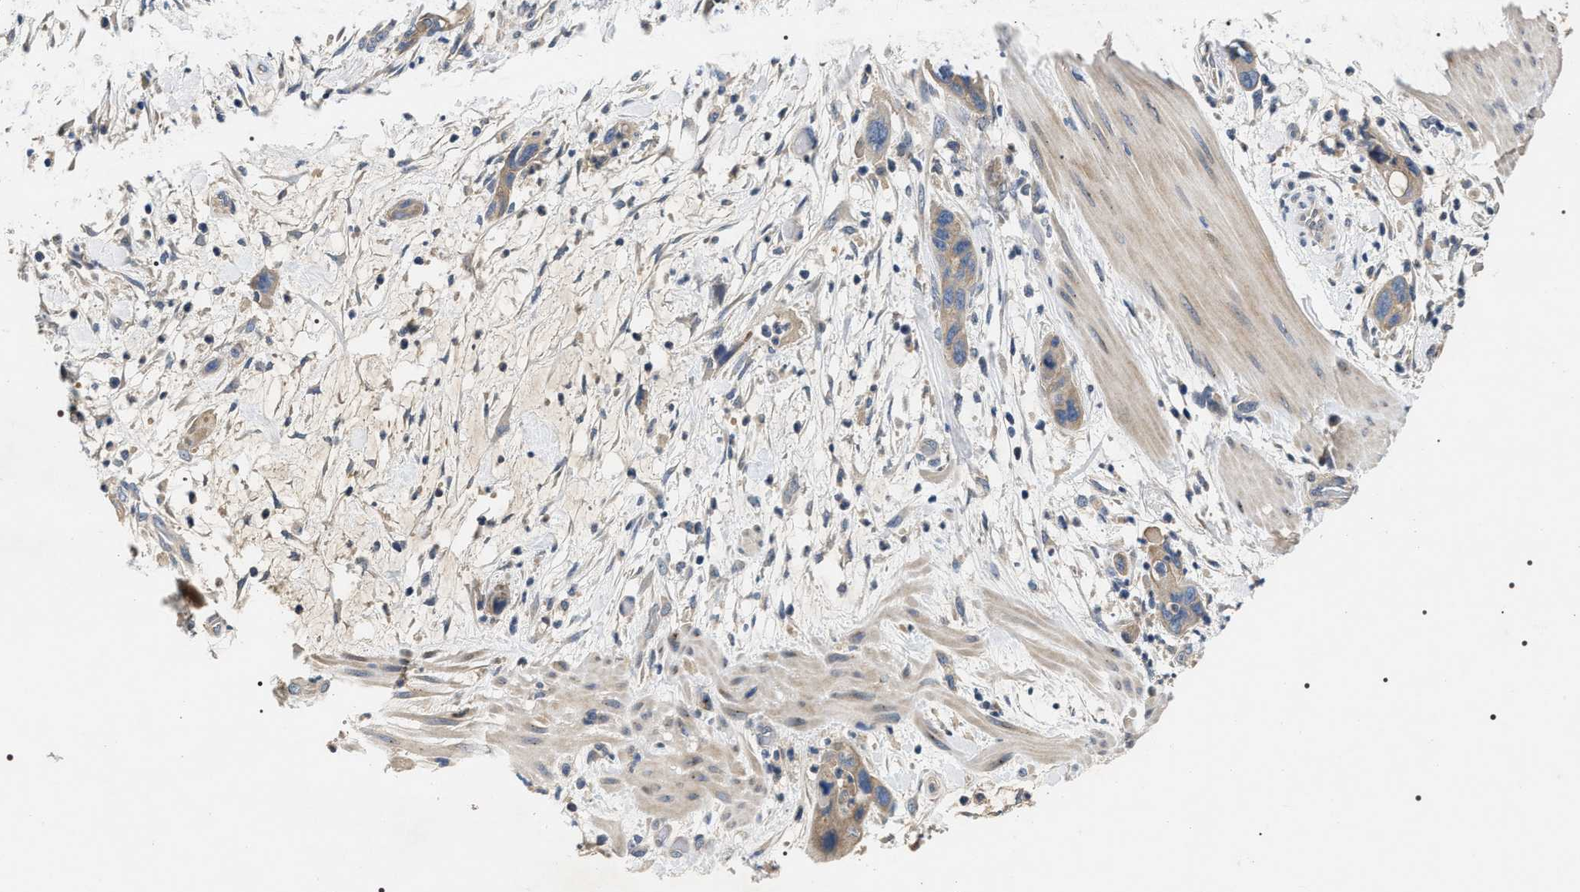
{"staining": {"intensity": "weak", "quantity": ">75%", "location": "cytoplasmic/membranous"}, "tissue": "pancreatic cancer", "cell_type": "Tumor cells", "image_type": "cancer", "snomed": [{"axis": "morphology", "description": "Adenocarcinoma, NOS"}, {"axis": "topography", "description": "Pancreas"}], "caption": "A micrograph showing weak cytoplasmic/membranous staining in about >75% of tumor cells in adenocarcinoma (pancreatic), as visualized by brown immunohistochemical staining.", "gene": "IFT81", "patient": {"sex": "female", "age": 71}}